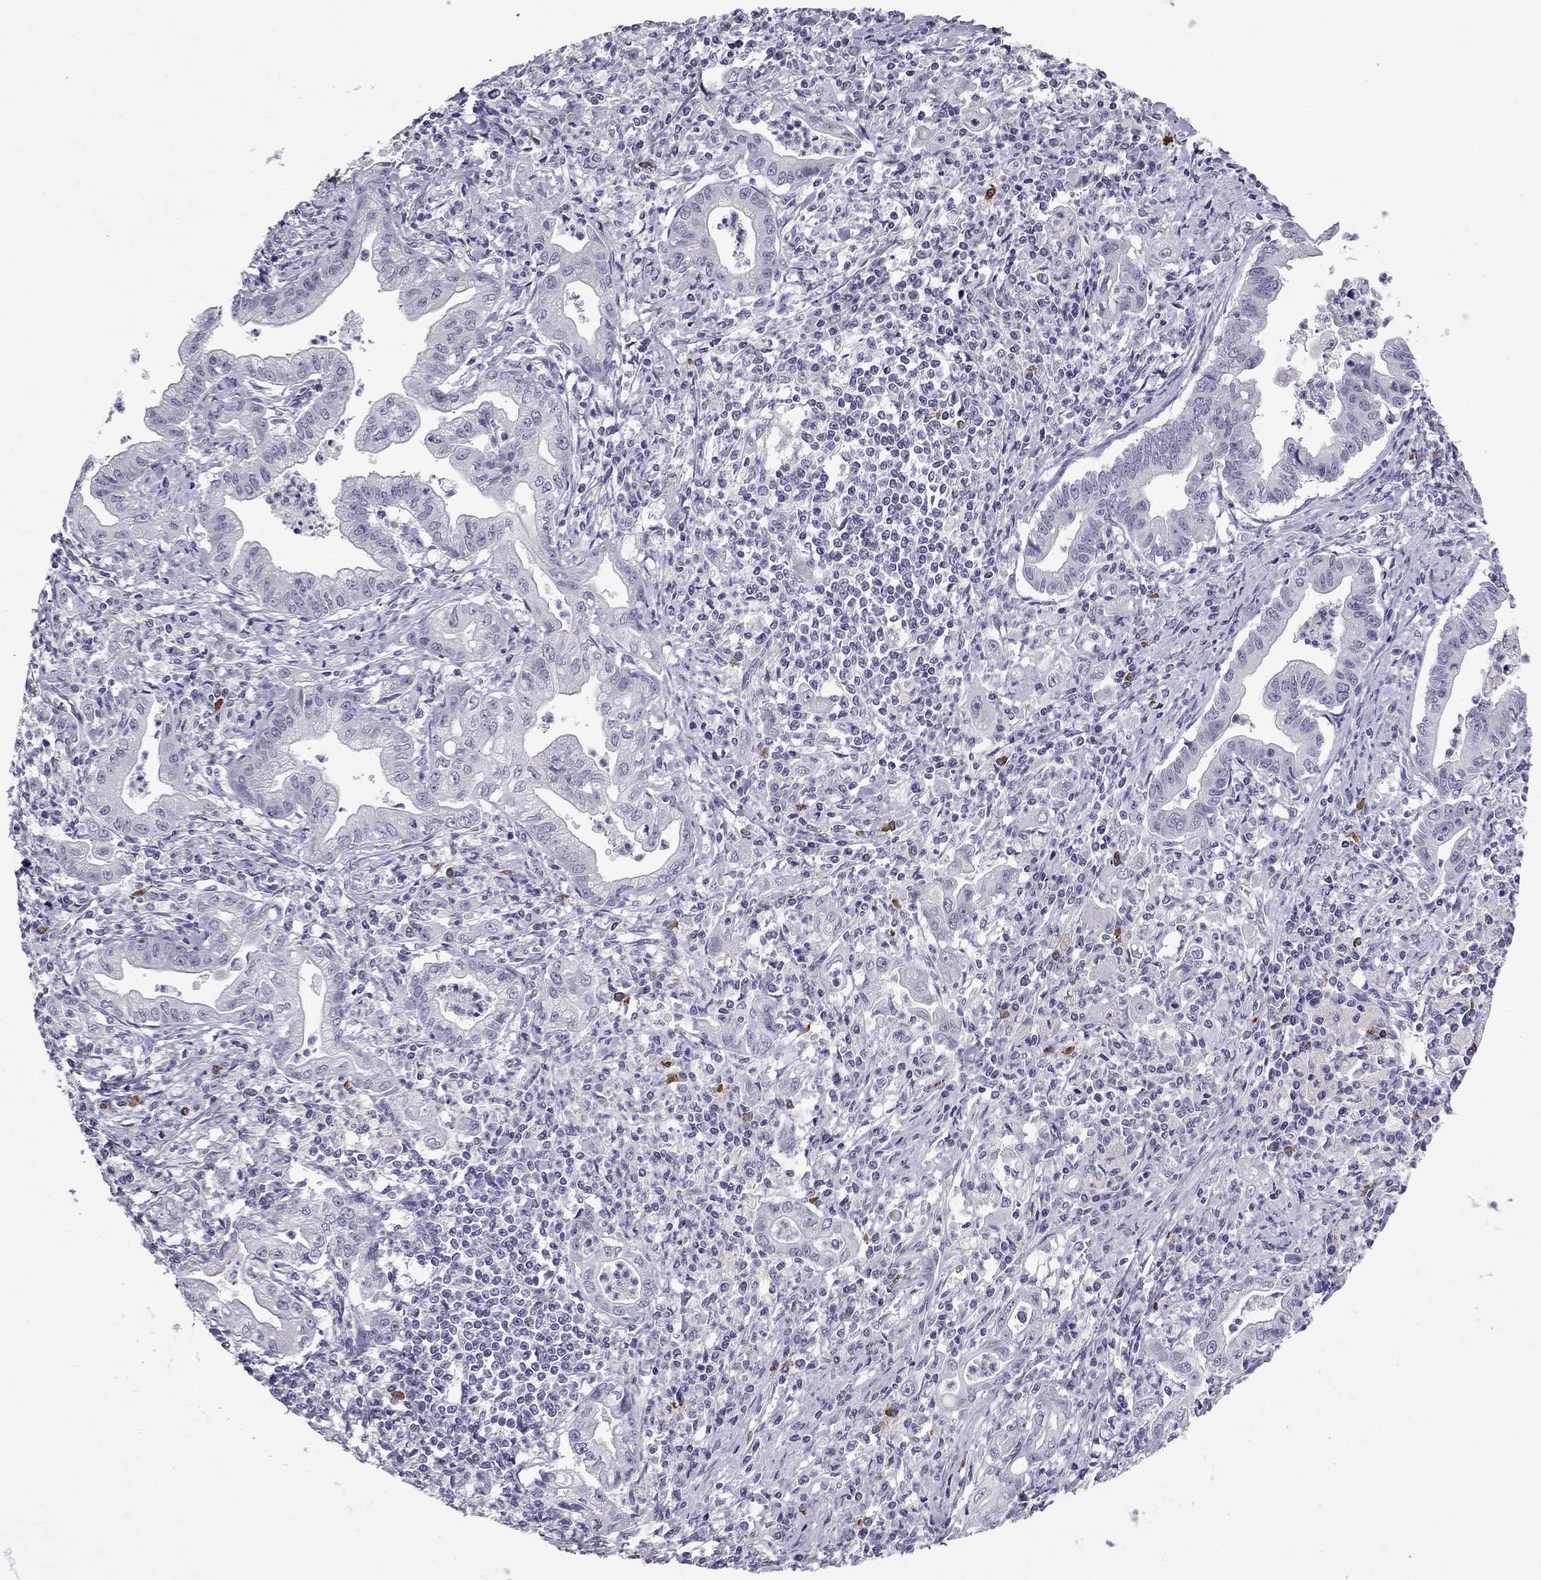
{"staining": {"intensity": "negative", "quantity": "none", "location": "none"}, "tissue": "stomach cancer", "cell_type": "Tumor cells", "image_type": "cancer", "snomed": [{"axis": "morphology", "description": "Adenocarcinoma, NOS"}, {"axis": "topography", "description": "Stomach, upper"}], "caption": "Tumor cells are negative for brown protein staining in adenocarcinoma (stomach).", "gene": "RTL9", "patient": {"sex": "female", "age": 79}}